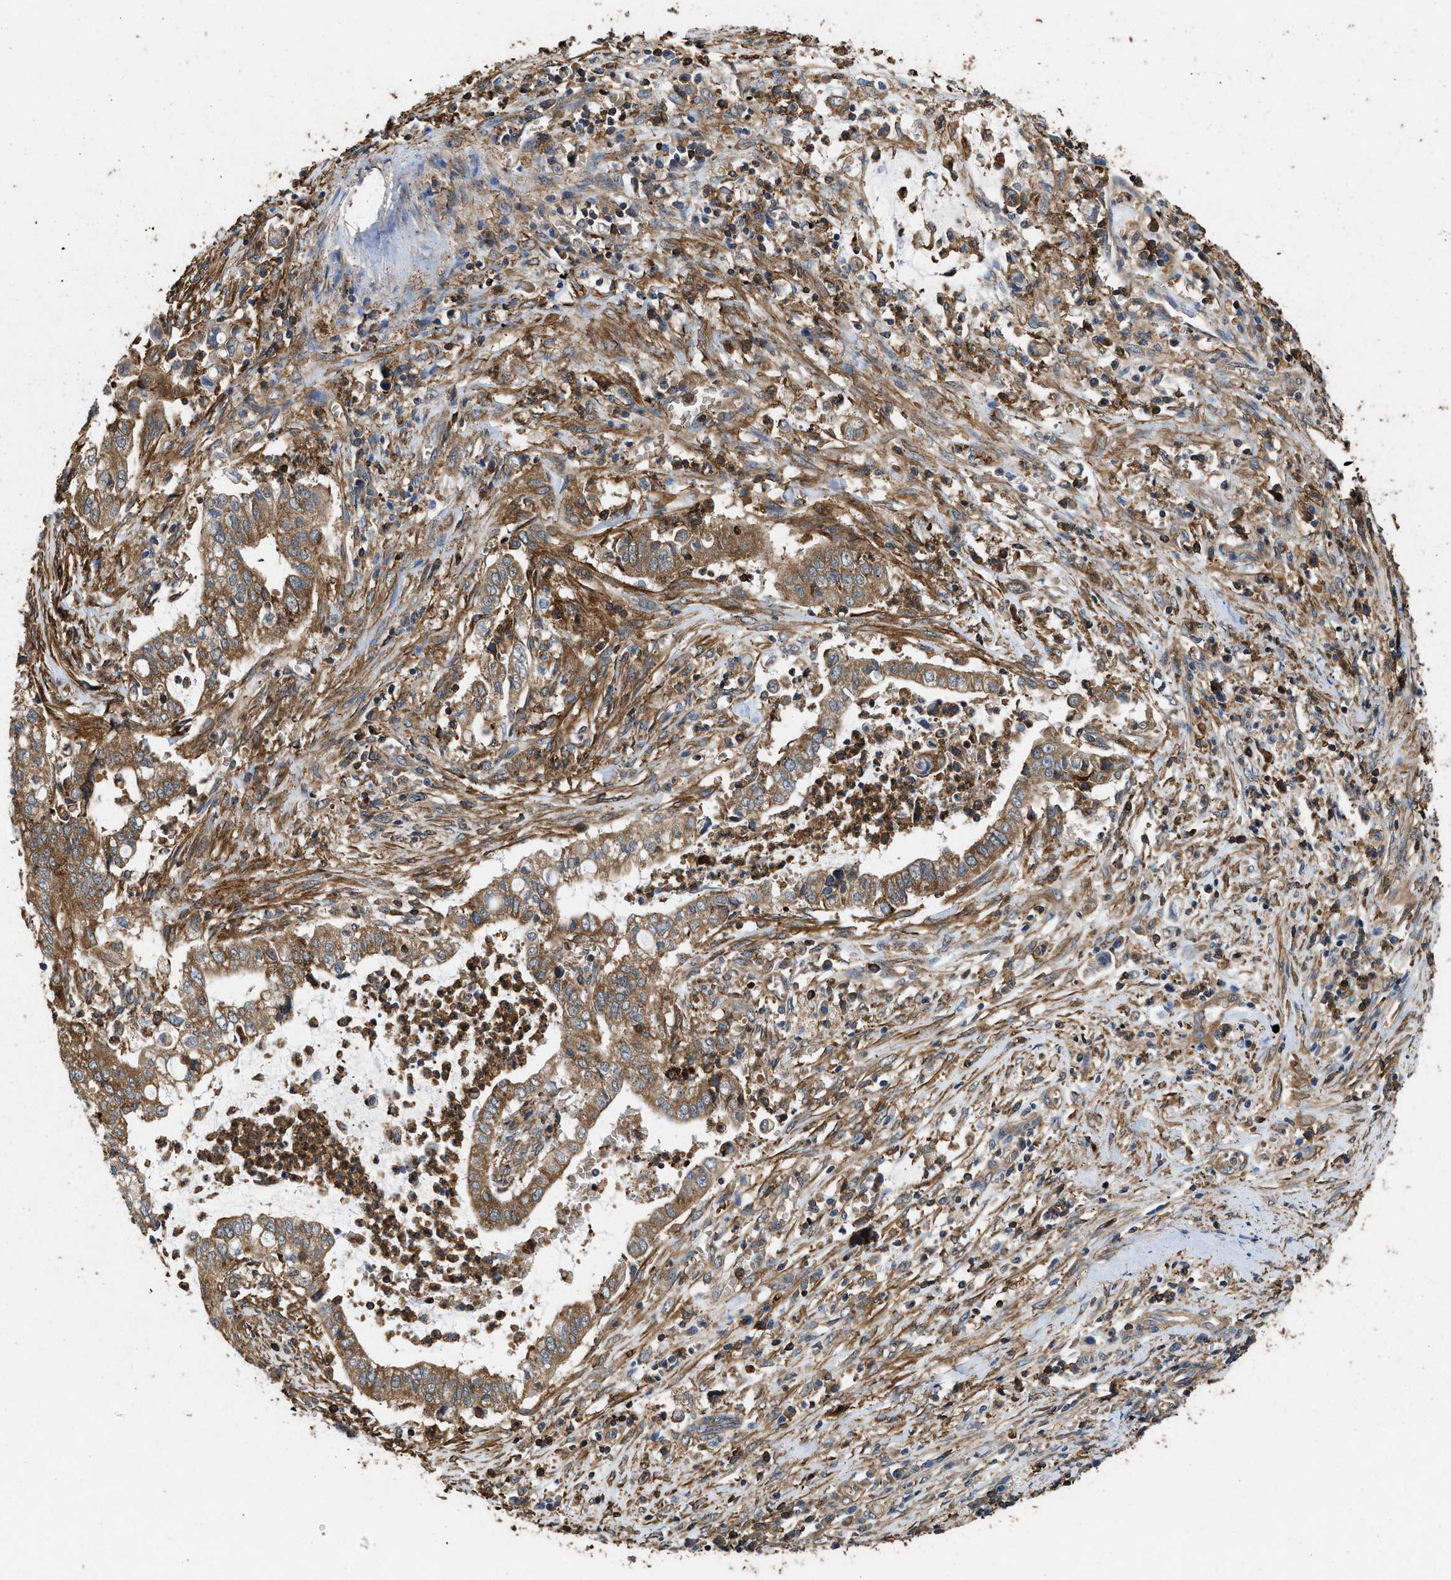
{"staining": {"intensity": "moderate", "quantity": ">75%", "location": "cytoplasmic/membranous"}, "tissue": "cervical cancer", "cell_type": "Tumor cells", "image_type": "cancer", "snomed": [{"axis": "morphology", "description": "Adenocarcinoma, NOS"}, {"axis": "topography", "description": "Cervix"}], "caption": "Cervical cancer was stained to show a protein in brown. There is medium levels of moderate cytoplasmic/membranous positivity in approximately >75% of tumor cells.", "gene": "LINGO2", "patient": {"sex": "female", "age": 44}}